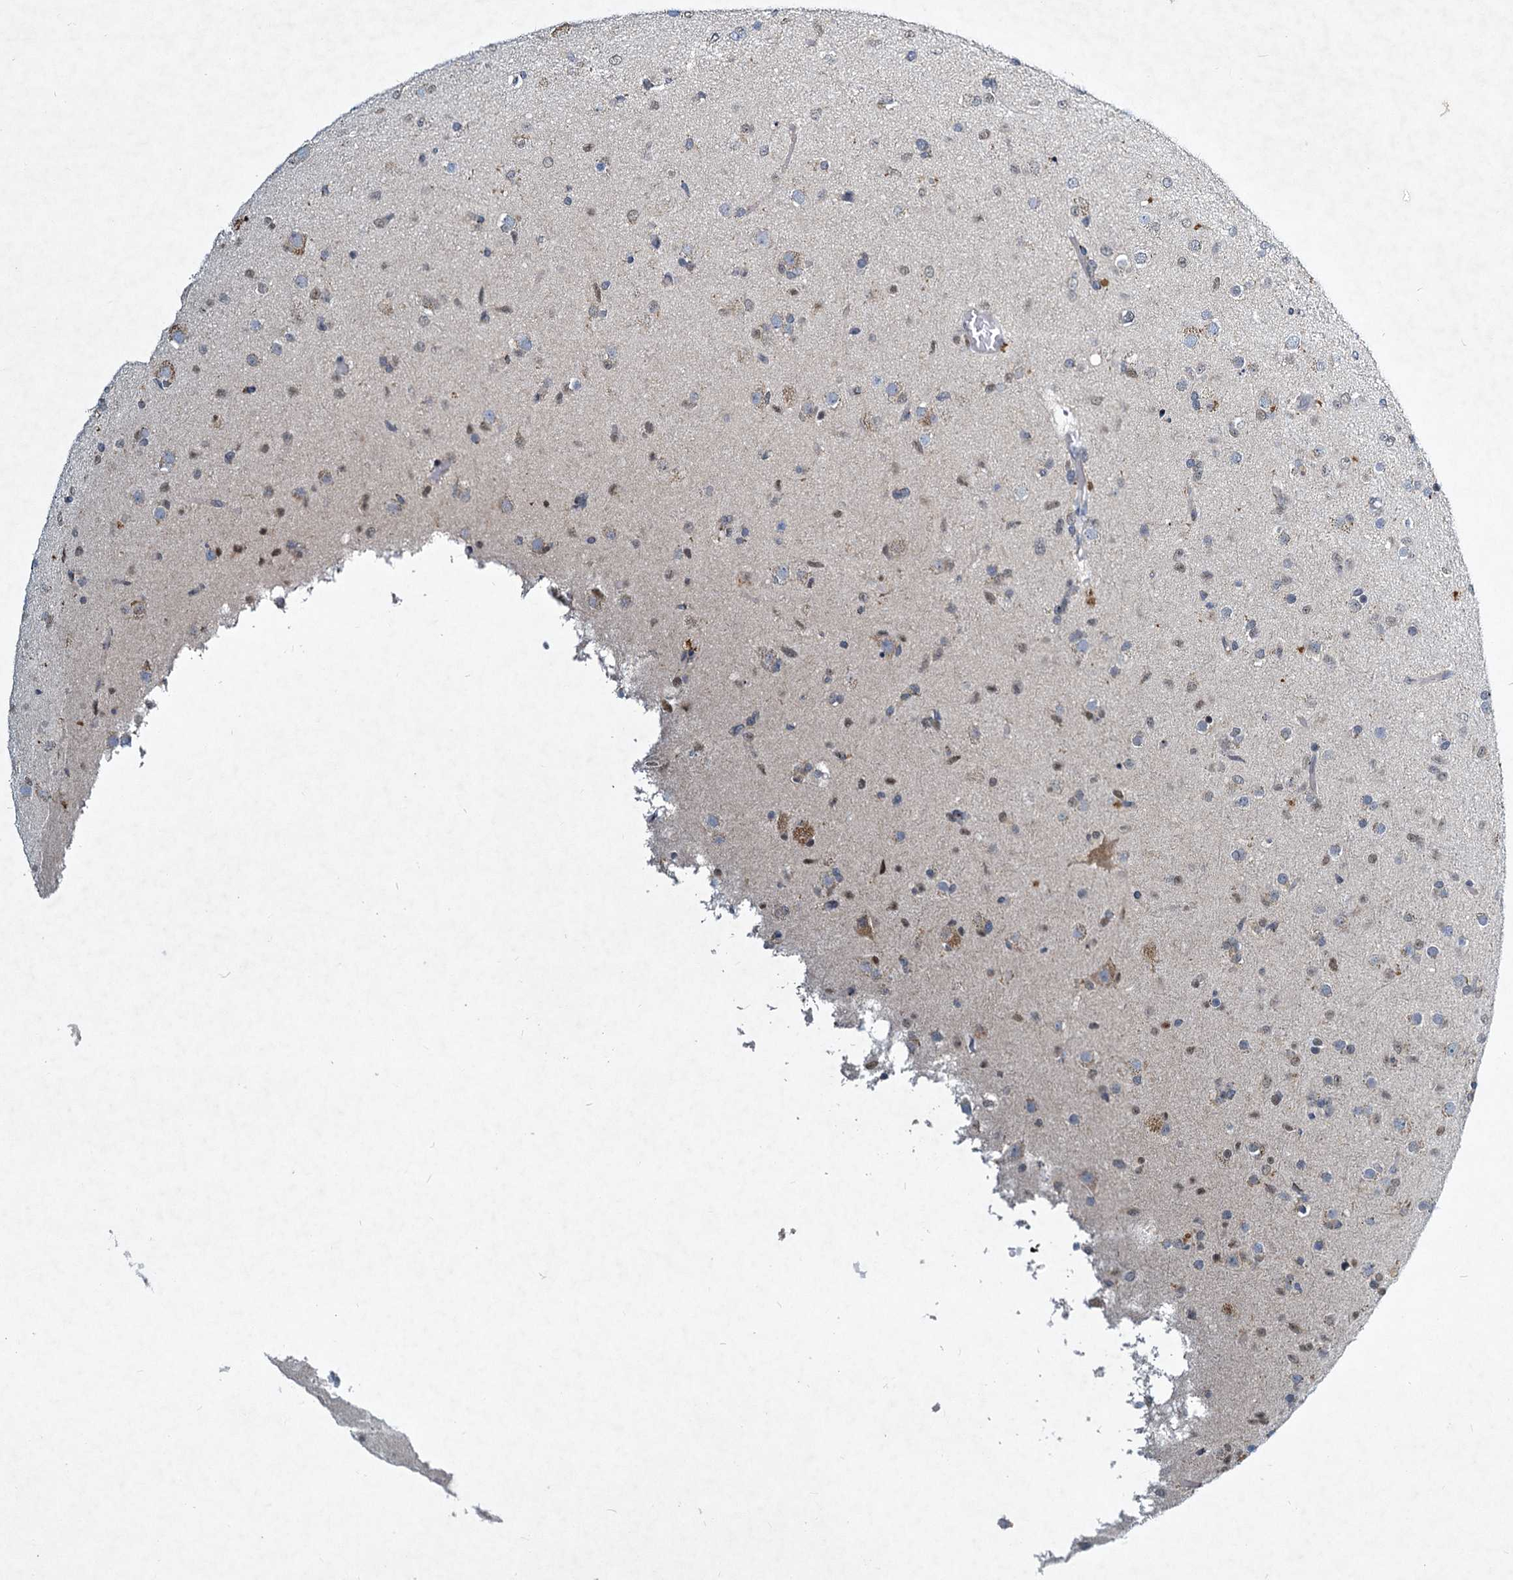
{"staining": {"intensity": "negative", "quantity": "none", "location": "none"}, "tissue": "glioma", "cell_type": "Tumor cells", "image_type": "cancer", "snomed": [{"axis": "morphology", "description": "Glioma, malignant, Low grade"}, {"axis": "topography", "description": "Brain"}], "caption": "An IHC image of malignant low-grade glioma is shown. There is no staining in tumor cells of malignant low-grade glioma. (Stains: DAB (3,3'-diaminobenzidine) immunohistochemistry (IHC) with hematoxylin counter stain, Microscopy: brightfield microscopy at high magnification).", "gene": "STAP1", "patient": {"sex": "male", "age": 65}}